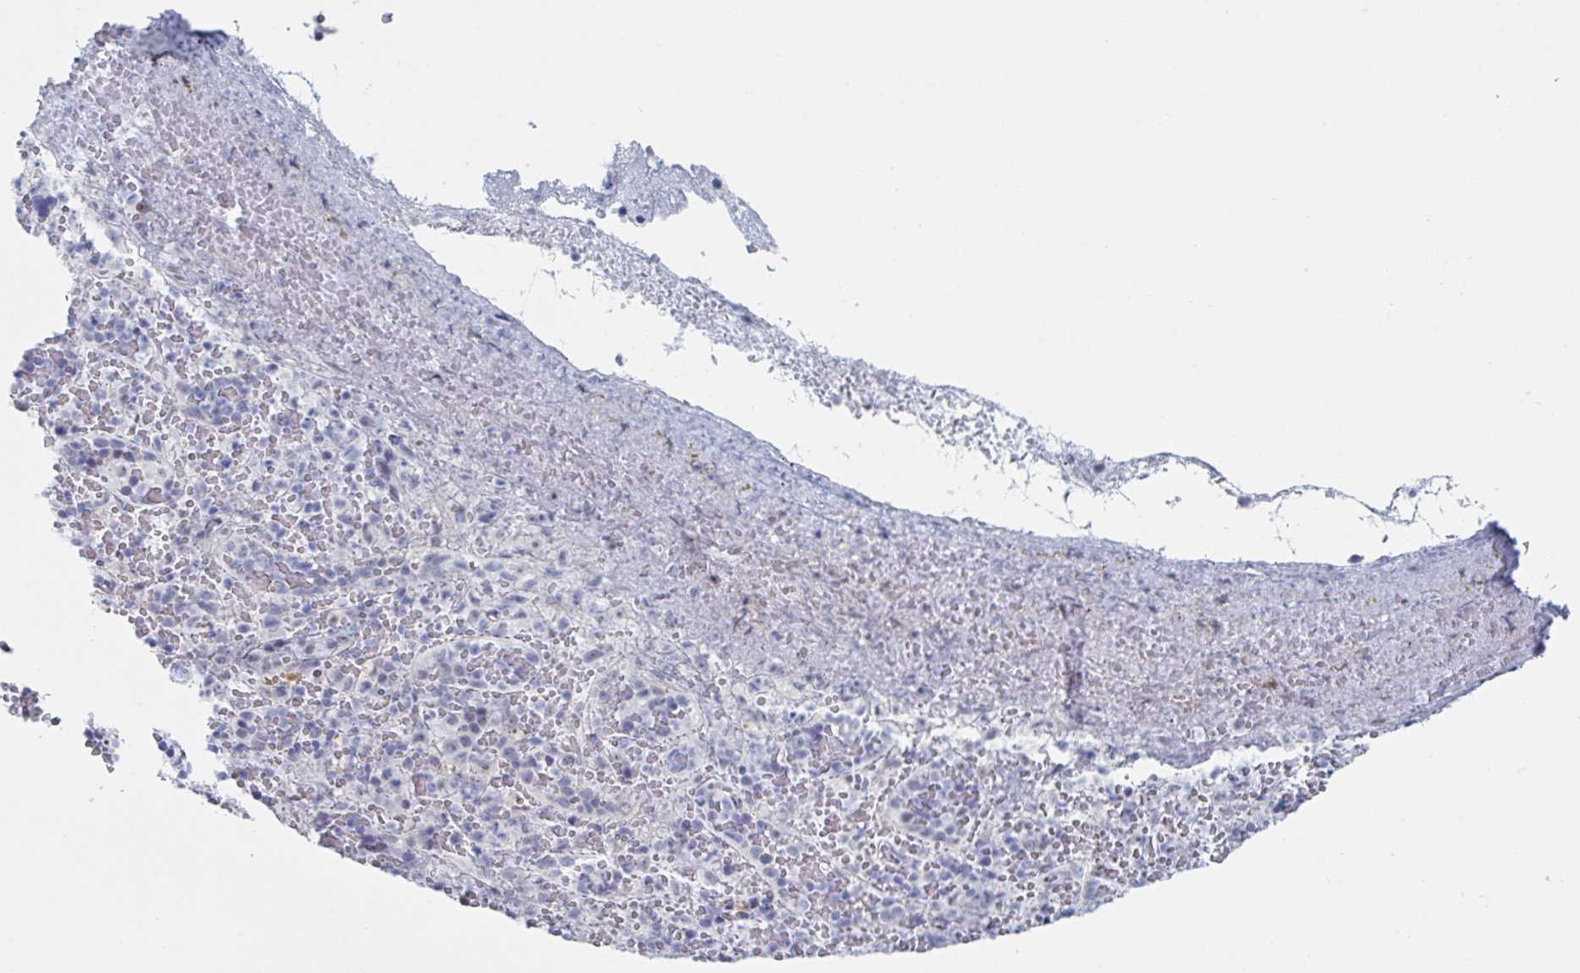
{"staining": {"intensity": "negative", "quantity": "none", "location": "none"}, "tissue": "spleen", "cell_type": "Cells in red pulp", "image_type": "normal", "snomed": [{"axis": "morphology", "description": "Normal tissue, NOS"}, {"axis": "topography", "description": "Spleen"}], "caption": "DAB (3,3'-diaminobenzidine) immunohistochemical staining of benign human spleen reveals no significant expression in cells in red pulp. (Stains: DAB immunohistochemistry (IHC) with hematoxylin counter stain, Microscopy: brightfield microscopy at high magnification).", "gene": "NR1H2", "patient": {"sex": "female", "age": 50}}